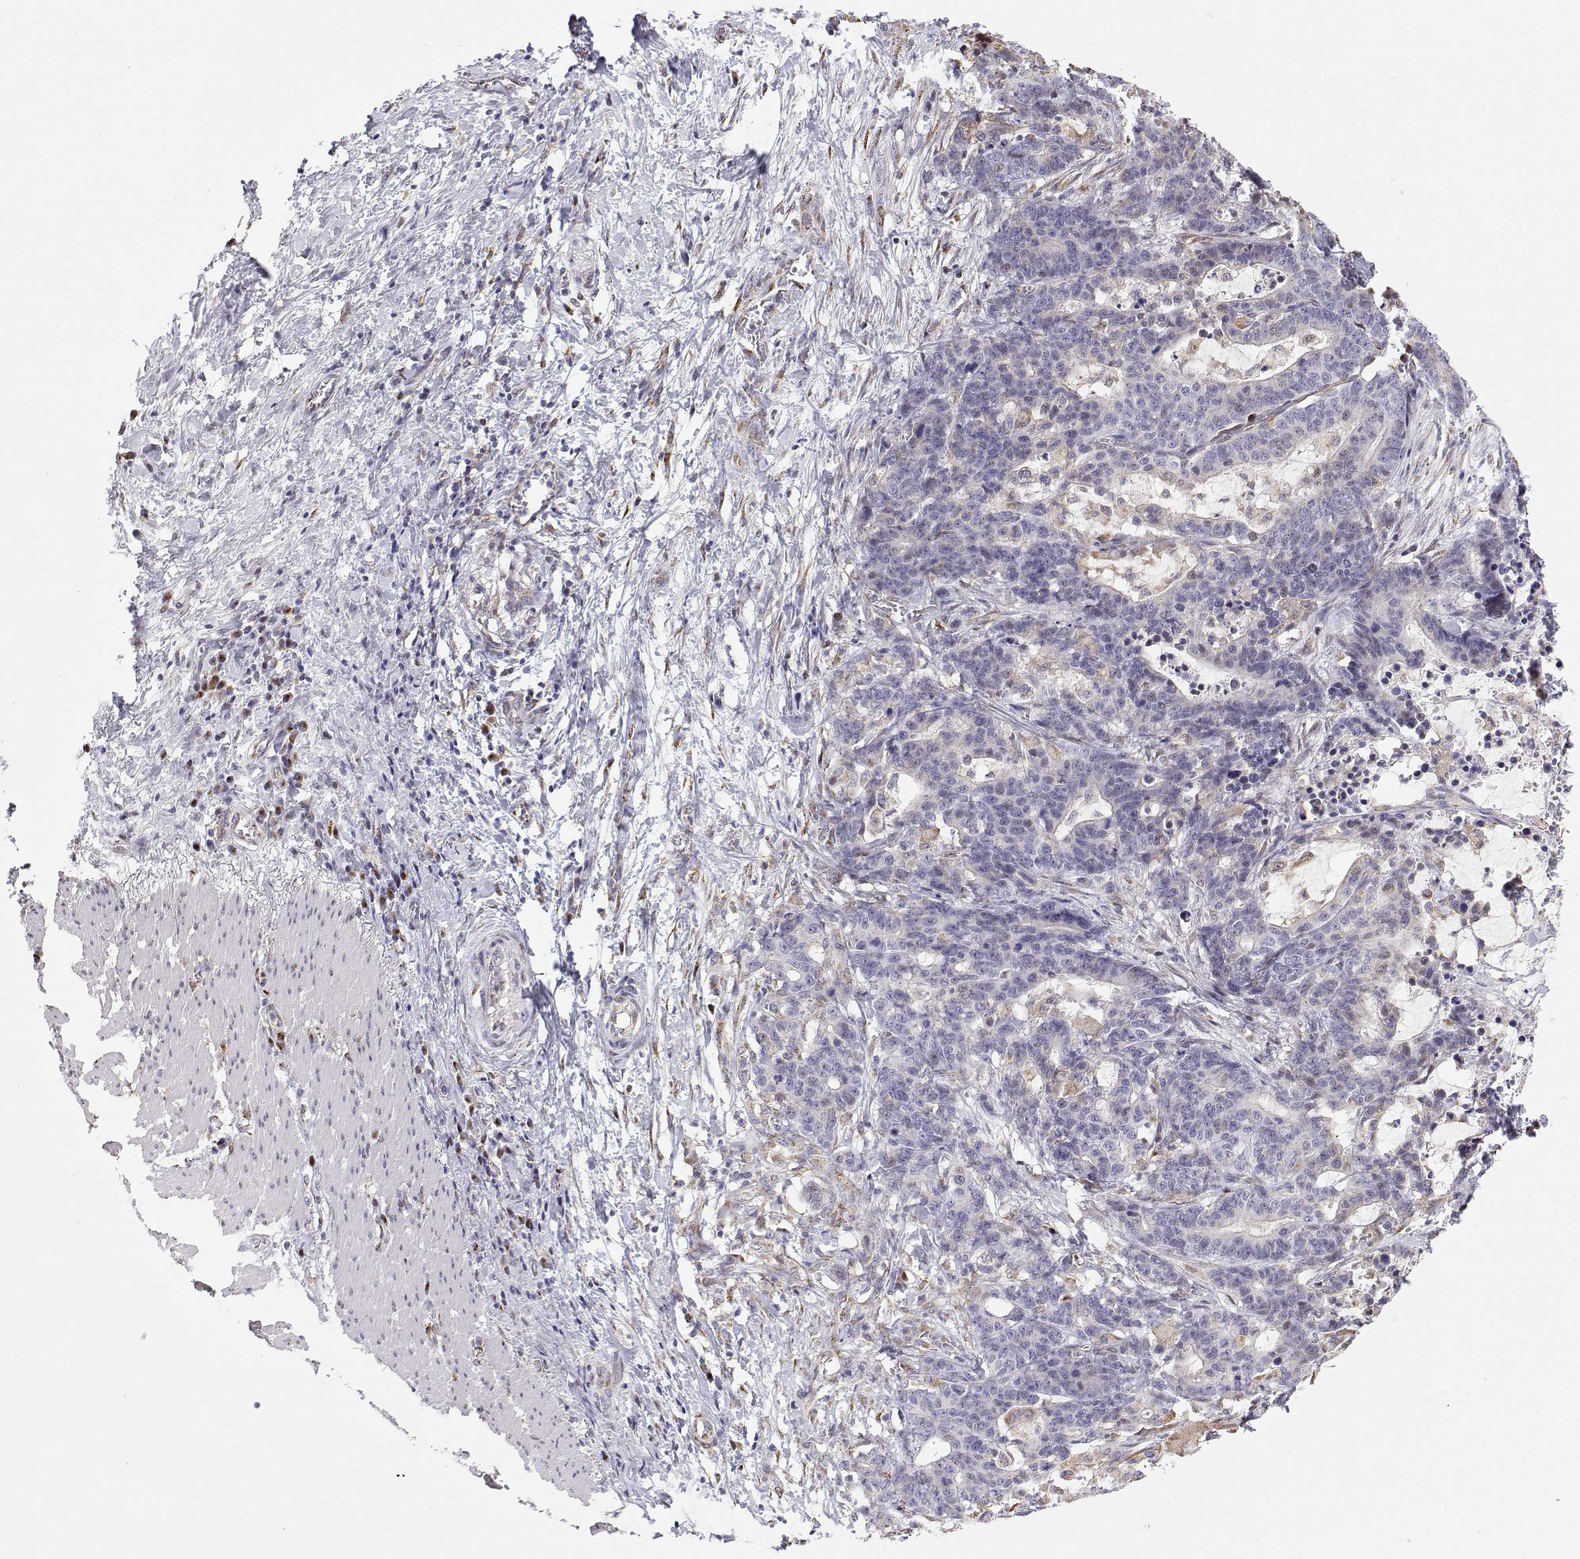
{"staining": {"intensity": "negative", "quantity": "none", "location": "none"}, "tissue": "stomach cancer", "cell_type": "Tumor cells", "image_type": "cancer", "snomed": [{"axis": "morphology", "description": "Normal tissue, NOS"}, {"axis": "morphology", "description": "Adenocarcinoma, NOS"}, {"axis": "topography", "description": "Stomach"}], "caption": "This is an IHC histopathology image of stomach cancer. There is no expression in tumor cells.", "gene": "STARD13", "patient": {"sex": "female", "age": 64}}